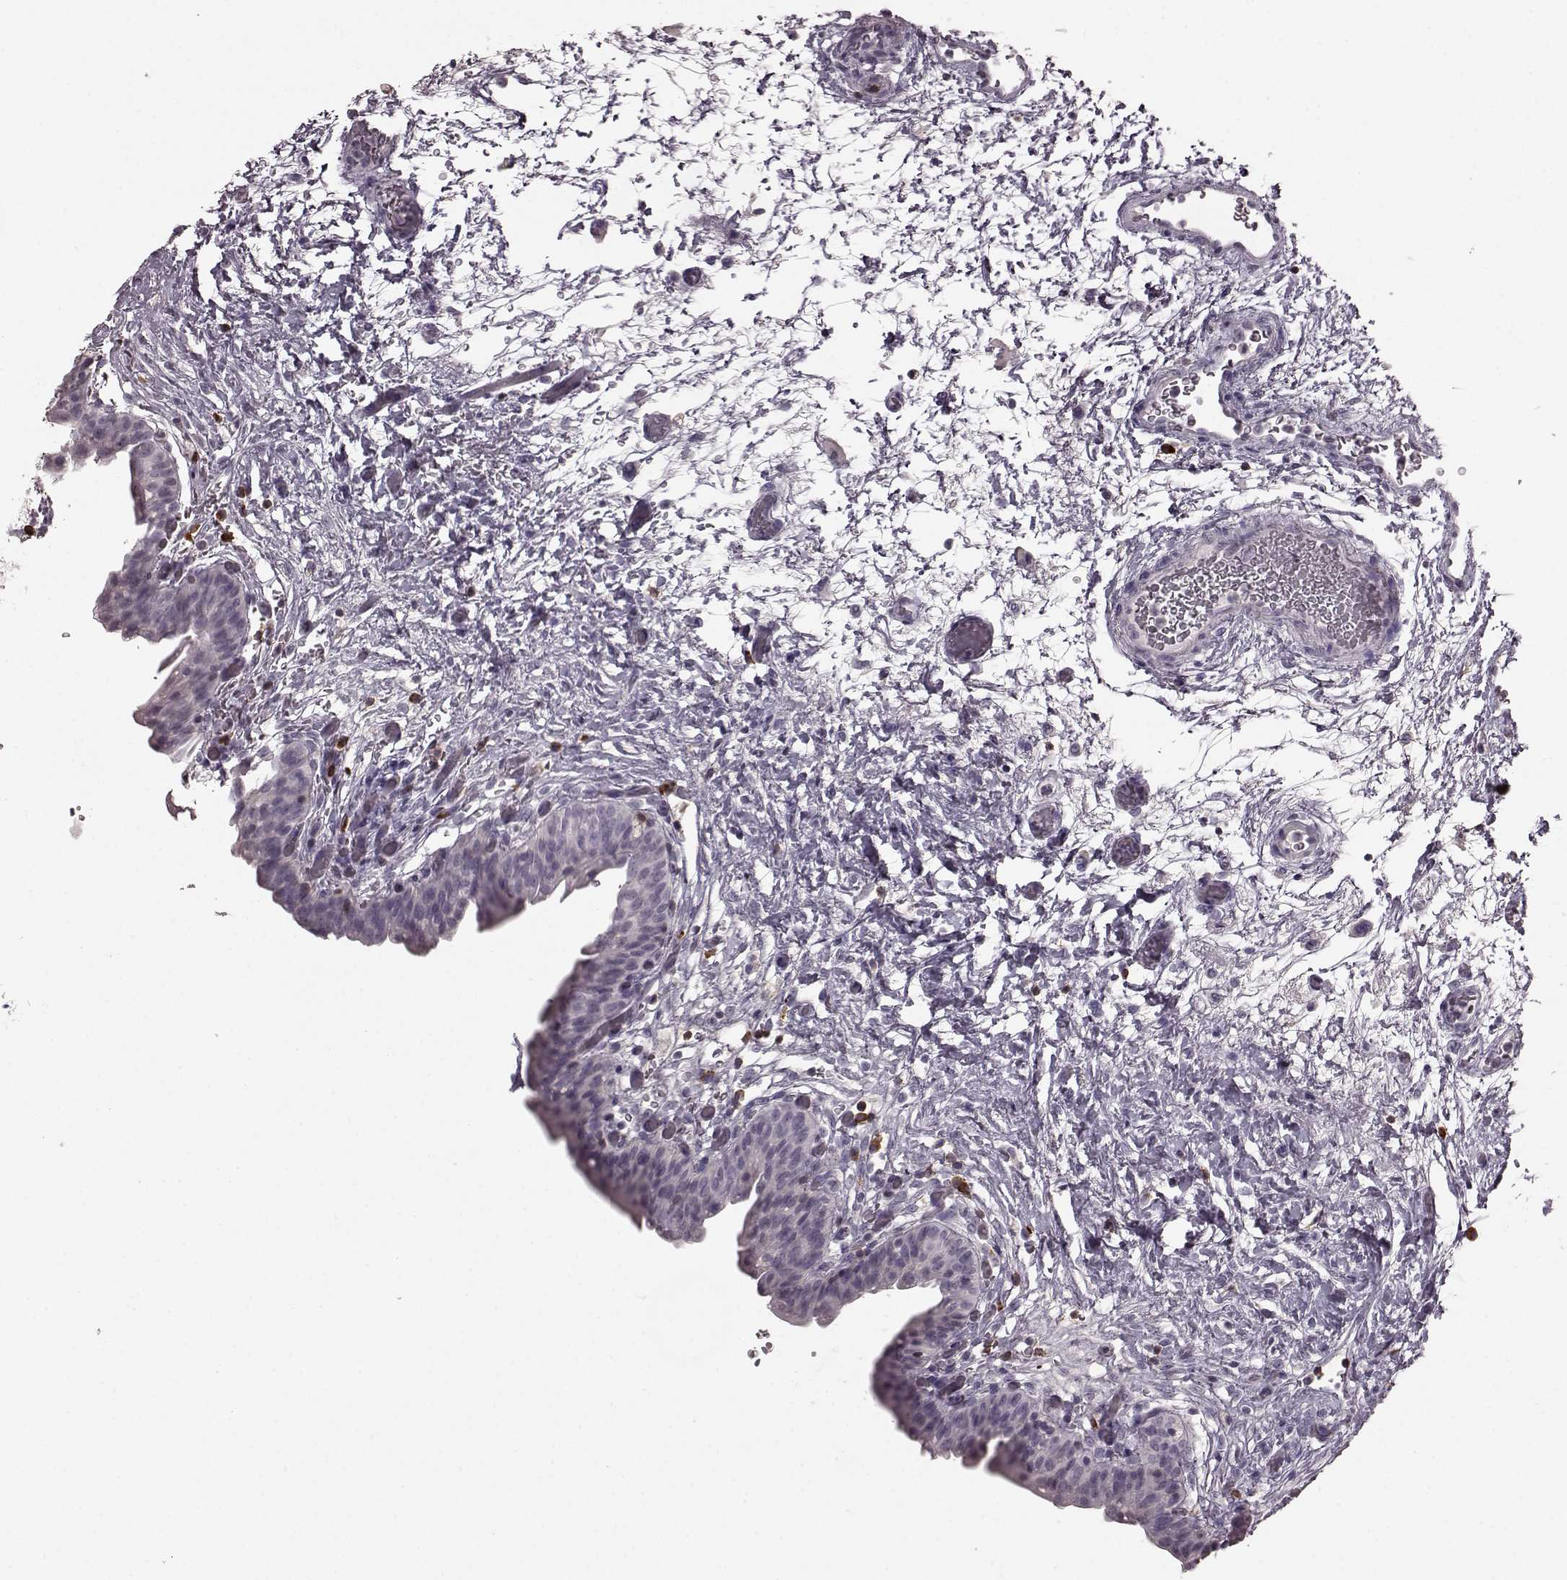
{"staining": {"intensity": "negative", "quantity": "none", "location": "none"}, "tissue": "urinary bladder", "cell_type": "Urothelial cells", "image_type": "normal", "snomed": [{"axis": "morphology", "description": "Normal tissue, NOS"}, {"axis": "topography", "description": "Urinary bladder"}], "caption": "IHC of benign human urinary bladder demonstrates no expression in urothelial cells.", "gene": "CD28", "patient": {"sex": "male", "age": 69}}